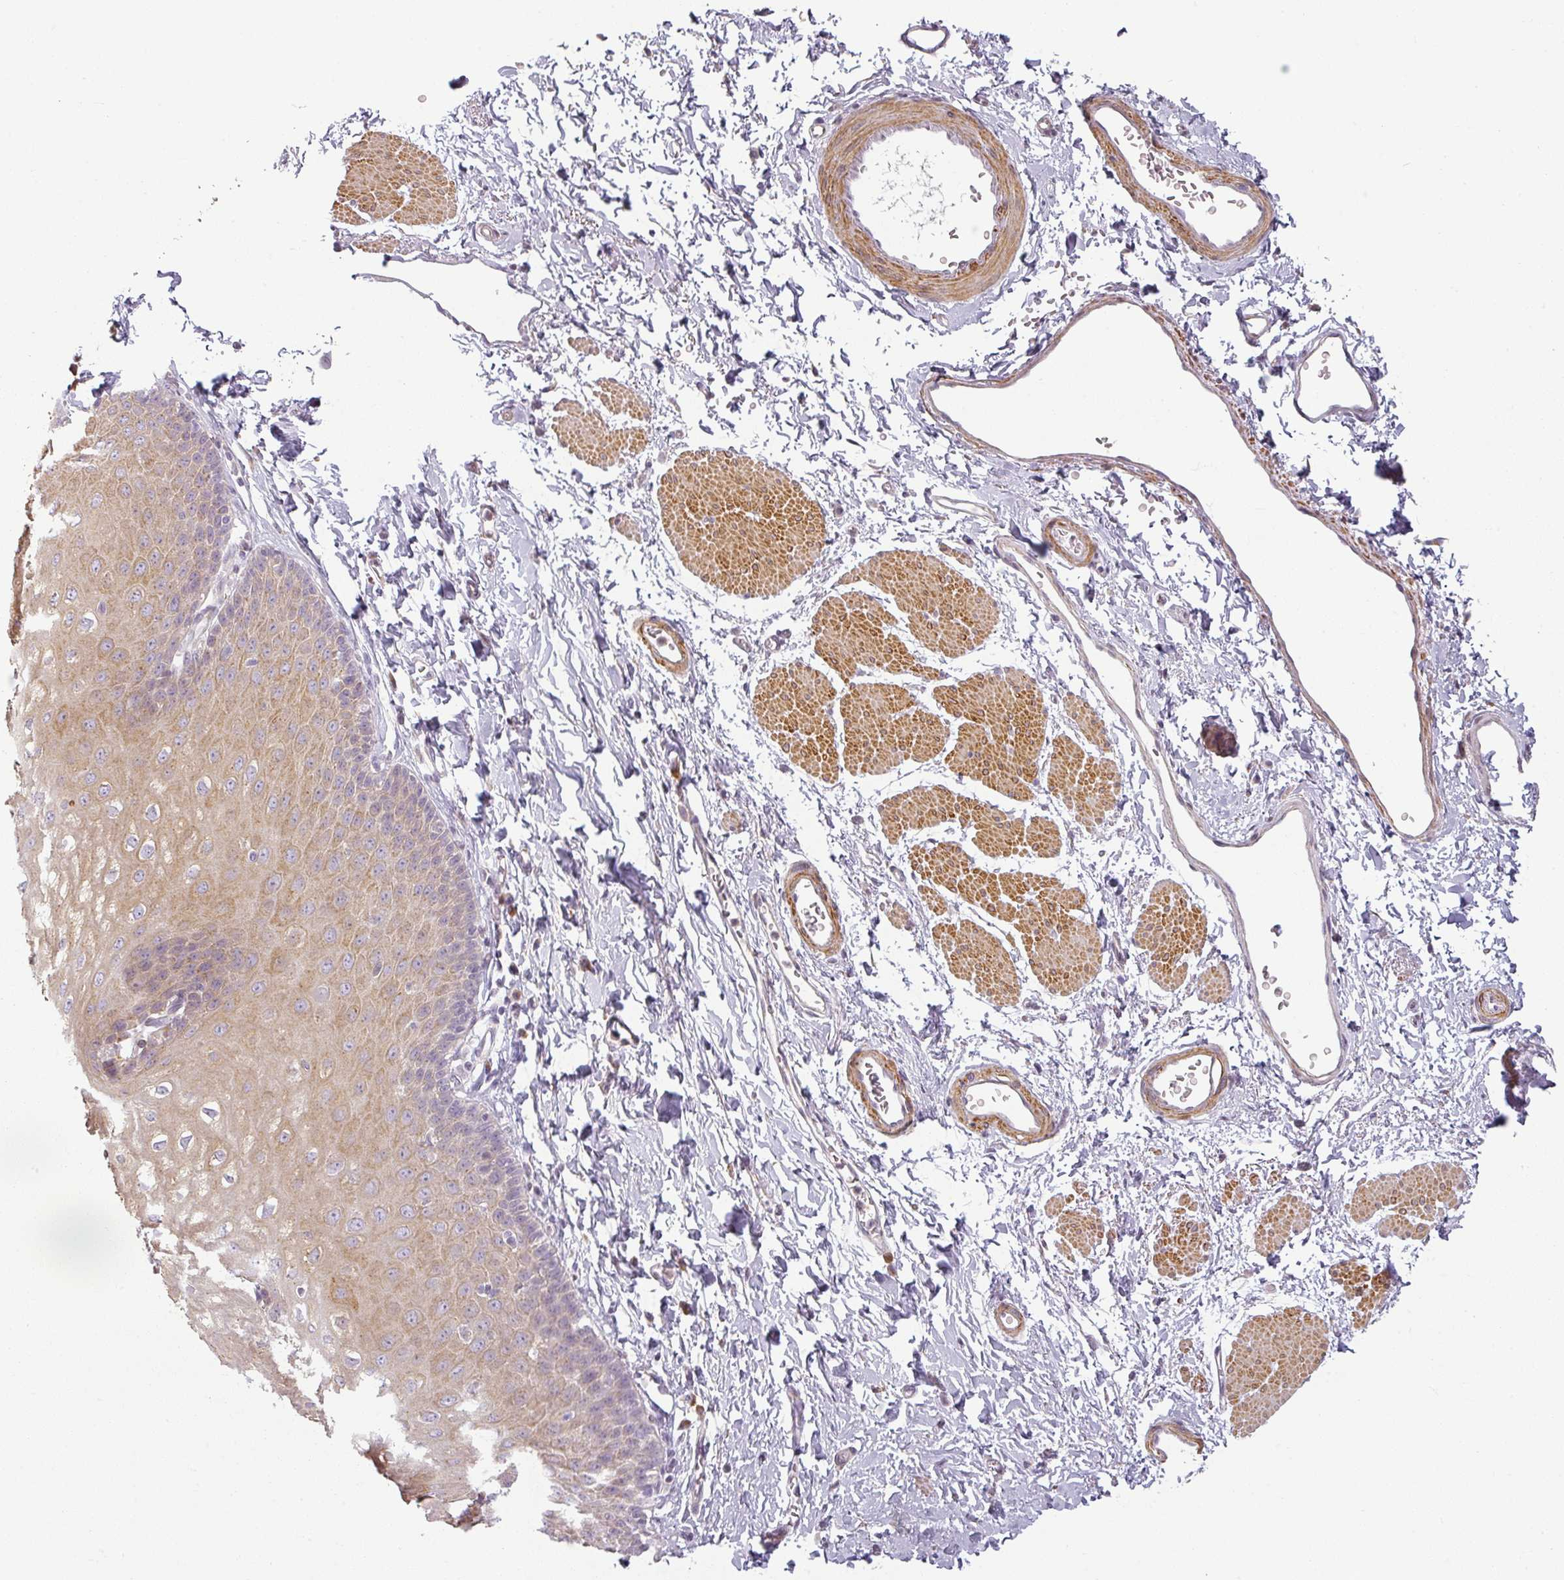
{"staining": {"intensity": "weak", "quantity": "25%-75%", "location": "cytoplasmic/membranous"}, "tissue": "esophagus", "cell_type": "Squamous epithelial cells", "image_type": "normal", "snomed": [{"axis": "morphology", "description": "Normal tissue, NOS"}, {"axis": "topography", "description": "Esophagus"}], "caption": "Benign esophagus was stained to show a protein in brown. There is low levels of weak cytoplasmic/membranous staining in approximately 25%-75% of squamous epithelial cells. (brown staining indicates protein expression, while blue staining denotes nuclei).", "gene": "CCDC144A", "patient": {"sex": "male", "age": 70}}